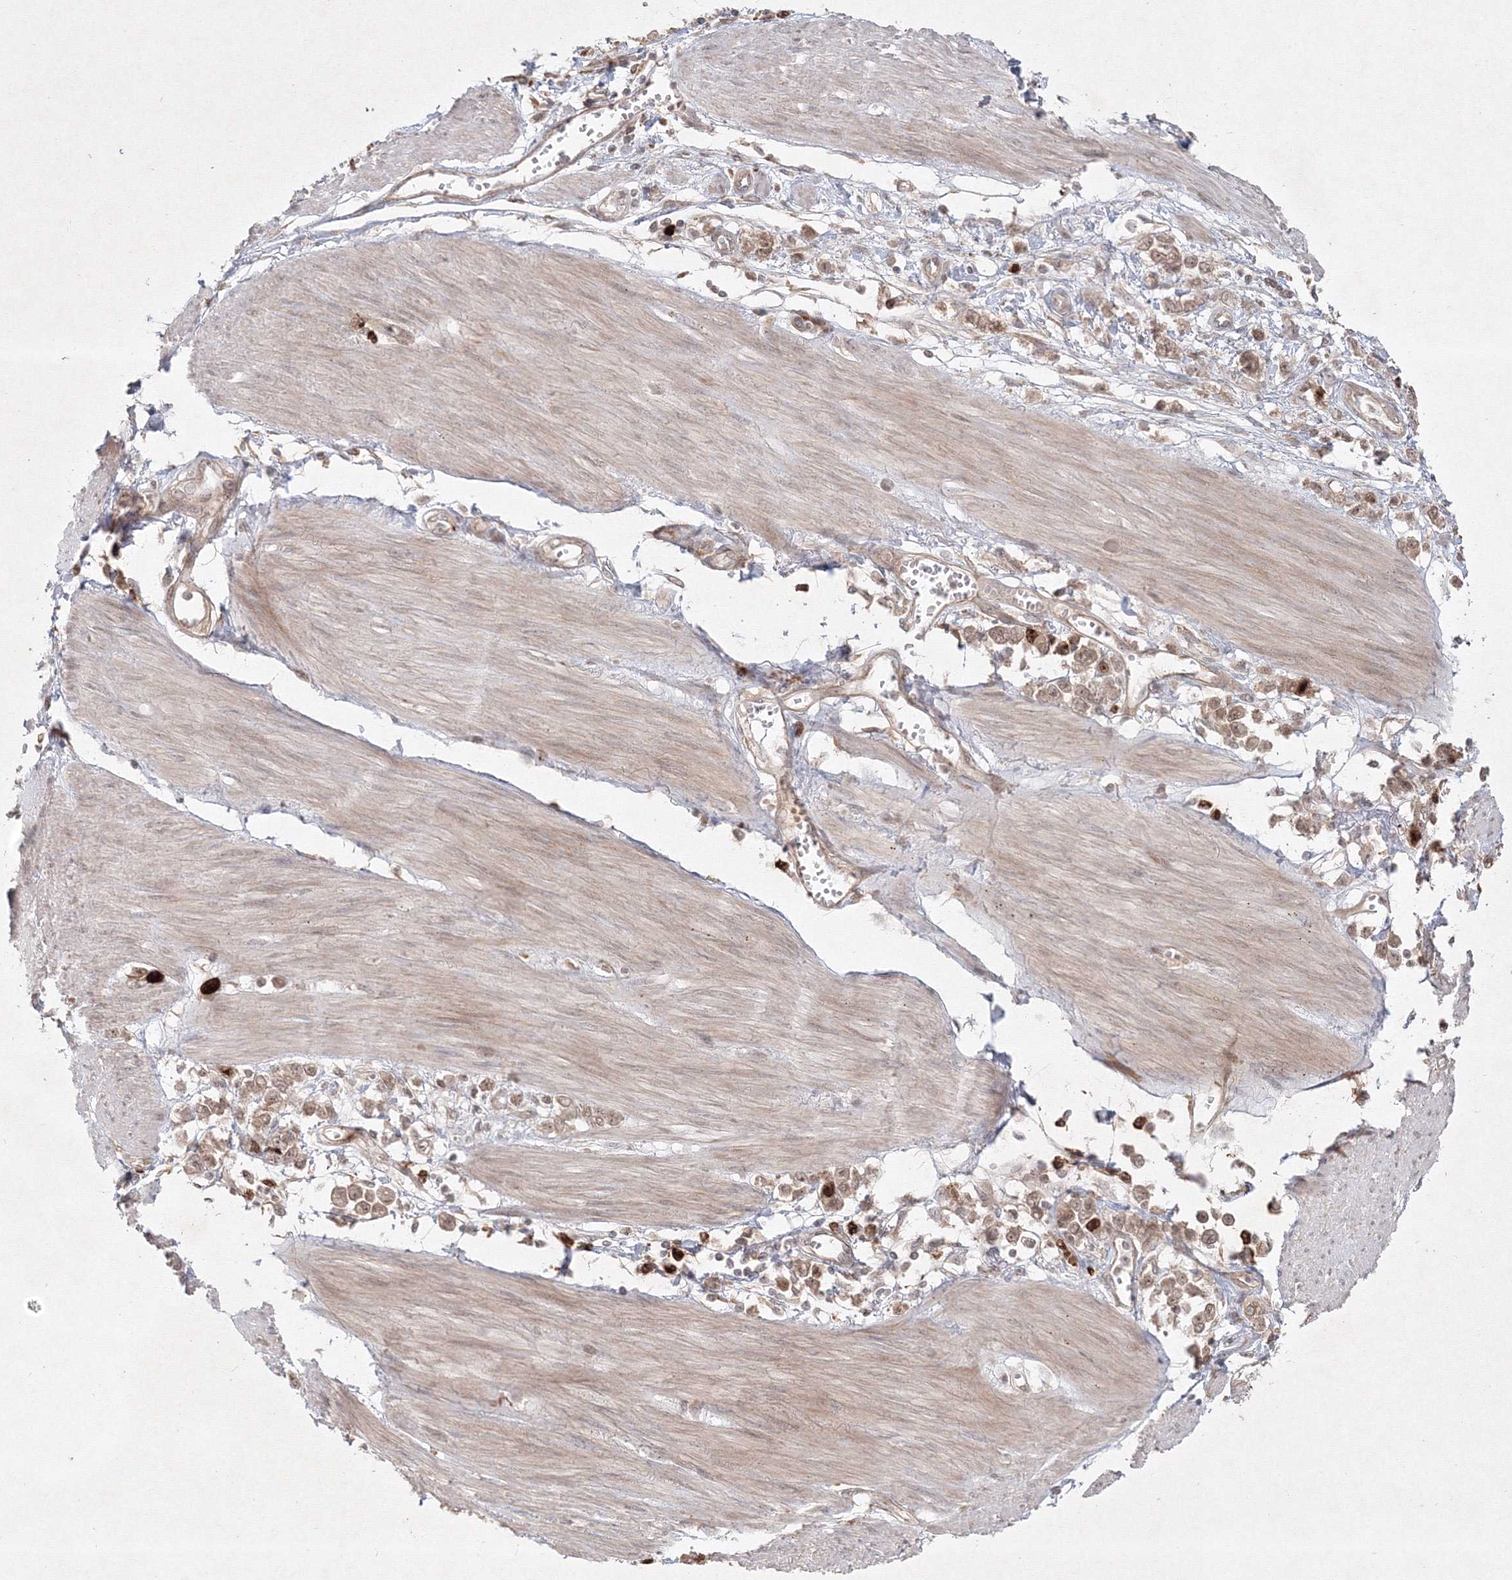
{"staining": {"intensity": "moderate", "quantity": ">75%", "location": "cytoplasmic/membranous,nuclear"}, "tissue": "stomach cancer", "cell_type": "Tumor cells", "image_type": "cancer", "snomed": [{"axis": "morphology", "description": "Adenocarcinoma, NOS"}, {"axis": "topography", "description": "Stomach"}], "caption": "Stomach cancer (adenocarcinoma) stained with DAB (3,3'-diaminobenzidine) immunohistochemistry (IHC) reveals medium levels of moderate cytoplasmic/membranous and nuclear expression in approximately >75% of tumor cells. Nuclei are stained in blue.", "gene": "KIF20A", "patient": {"sex": "female", "age": 76}}